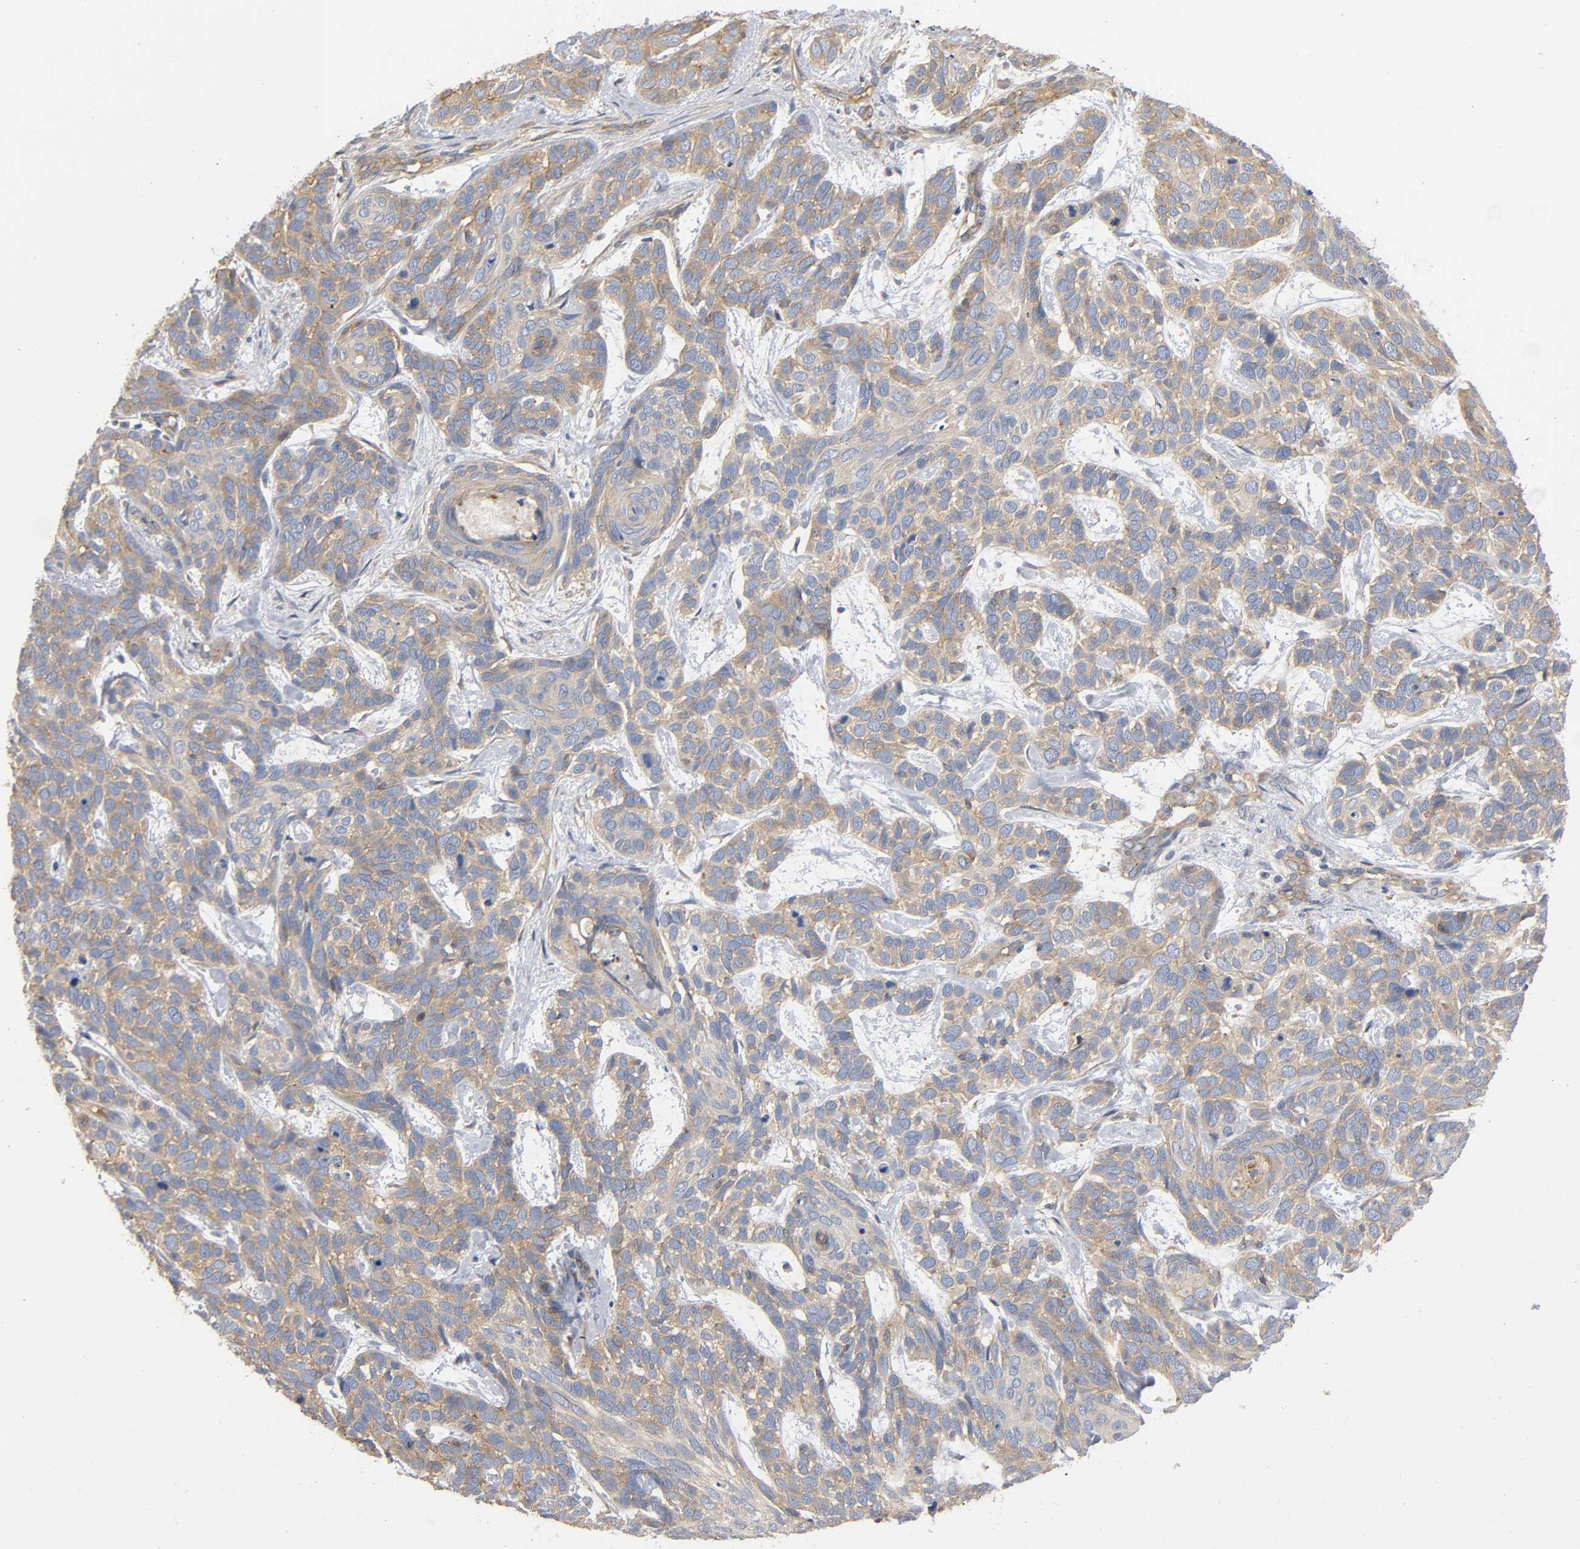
{"staining": {"intensity": "weak", "quantity": ">75%", "location": "cytoplasmic/membranous"}, "tissue": "skin cancer", "cell_type": "Tumor cells", "image_type": "cancer", "snomed": [{"axis": "morphology", "description": "Basal cell carcinoma"}, {"axis": "topography", "description": "Skin"}], "caption": "Immunohistochemistry histopathology image of human skin basal cell carcinoma stained for a protein (brown), which demonstrates low levels of weak cytoplasmic/membranous positivity in about >75% of tumor cells.", "gene": "MARS1", "patient": {"sex": "male", "age": 87}}